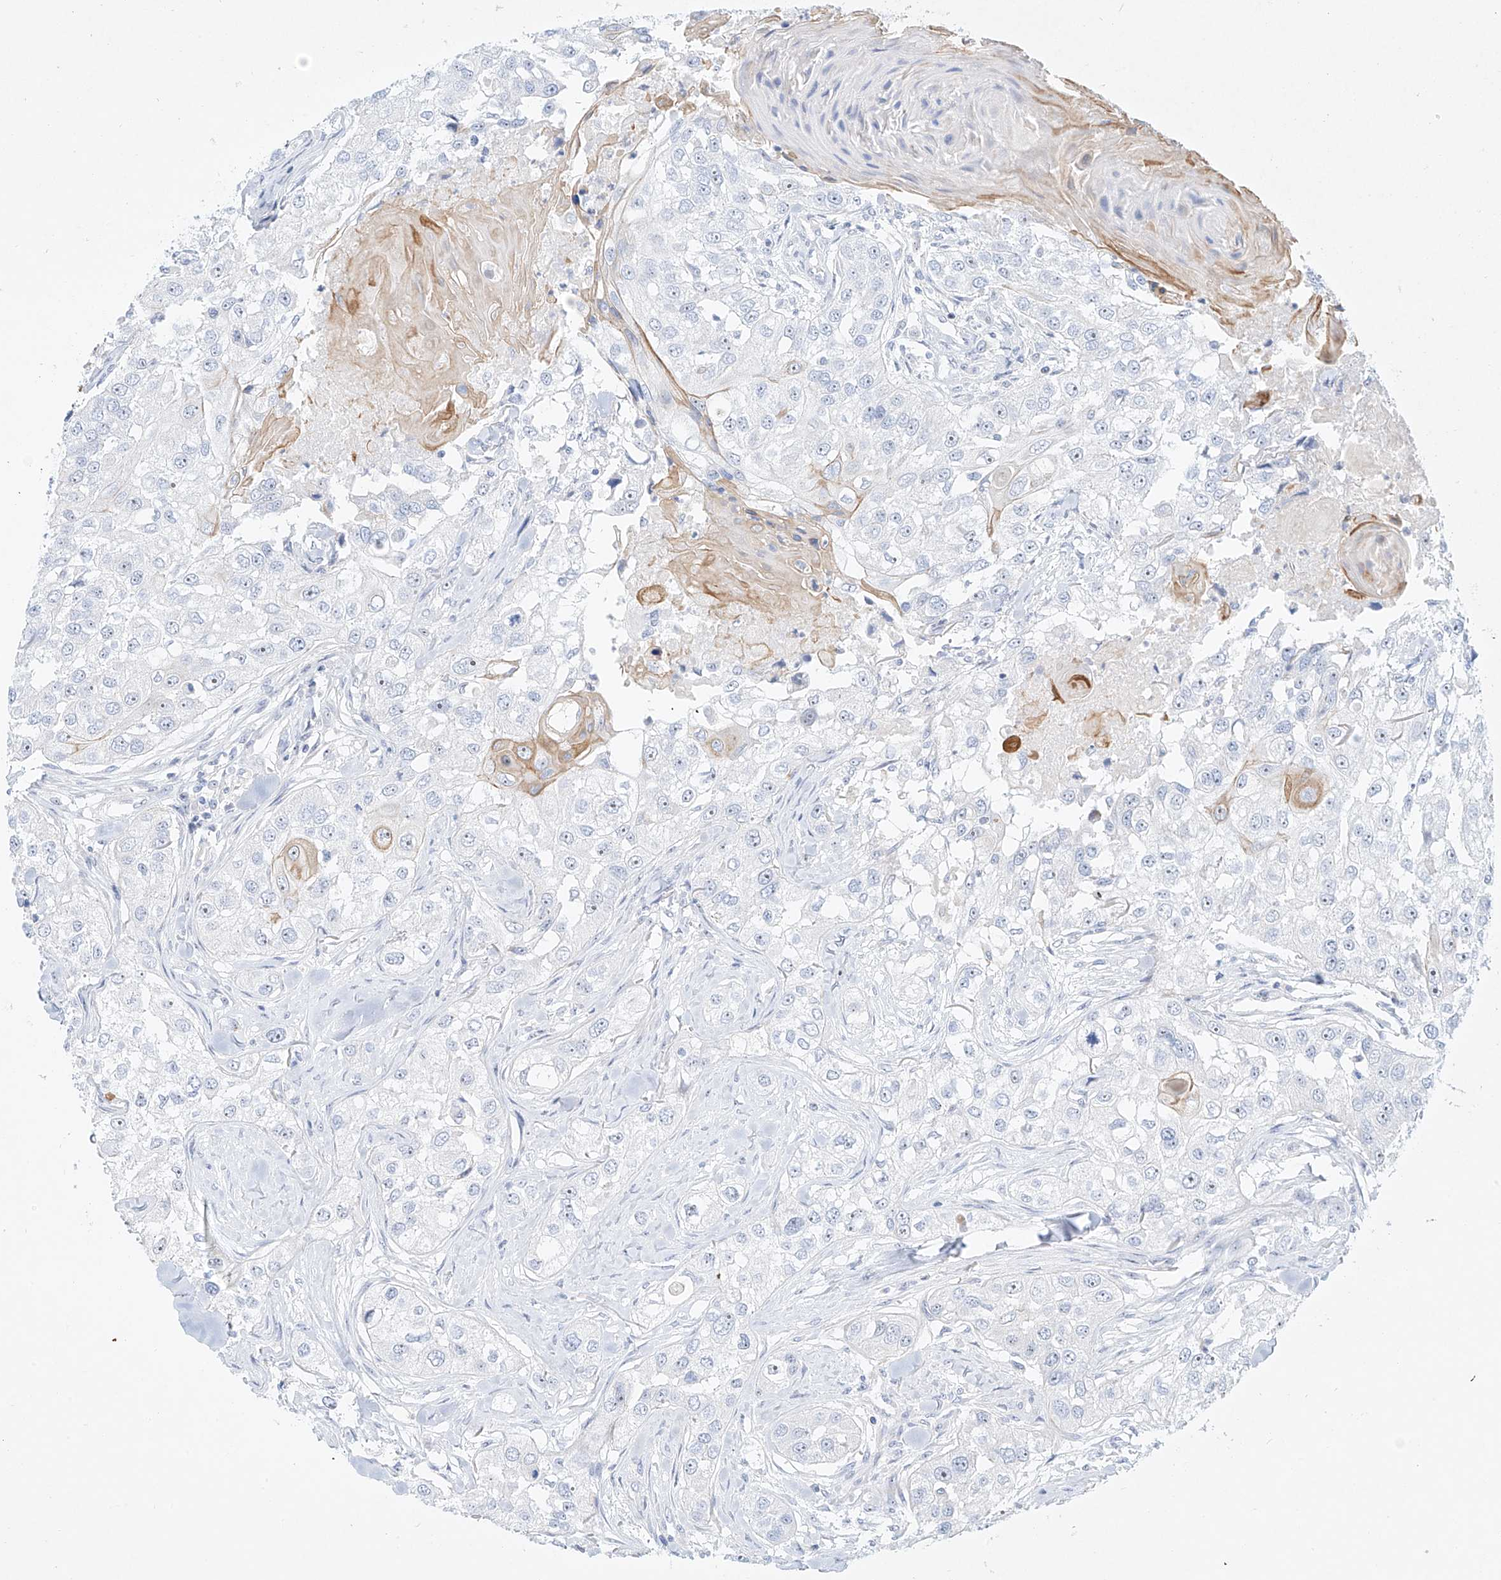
{"staining": {"intensity": "weak", "quantity": "<25%", "location": "cytoplasmic/membranous"}, "tissue": "head and neck cancer", "cell_type": "Tumor cells", "image_type": "cancer", "snomed": [{"axis": "morphology", "description": "Normal tissue, NOS"}, {"axis": "morphology", "description": "Squamous cell carcinoma, NOS"}, {"axis": "topography", "description": "Skeletal muscle"}, {"axis": "topography", "description": "Head-Neck"}], "caption": "This is an immunohistochemistry image of head and neck cancer. There is no positivity in tumor cells.", "gene": "SNU13", "patient": {"sex": "male", "age": 51}}